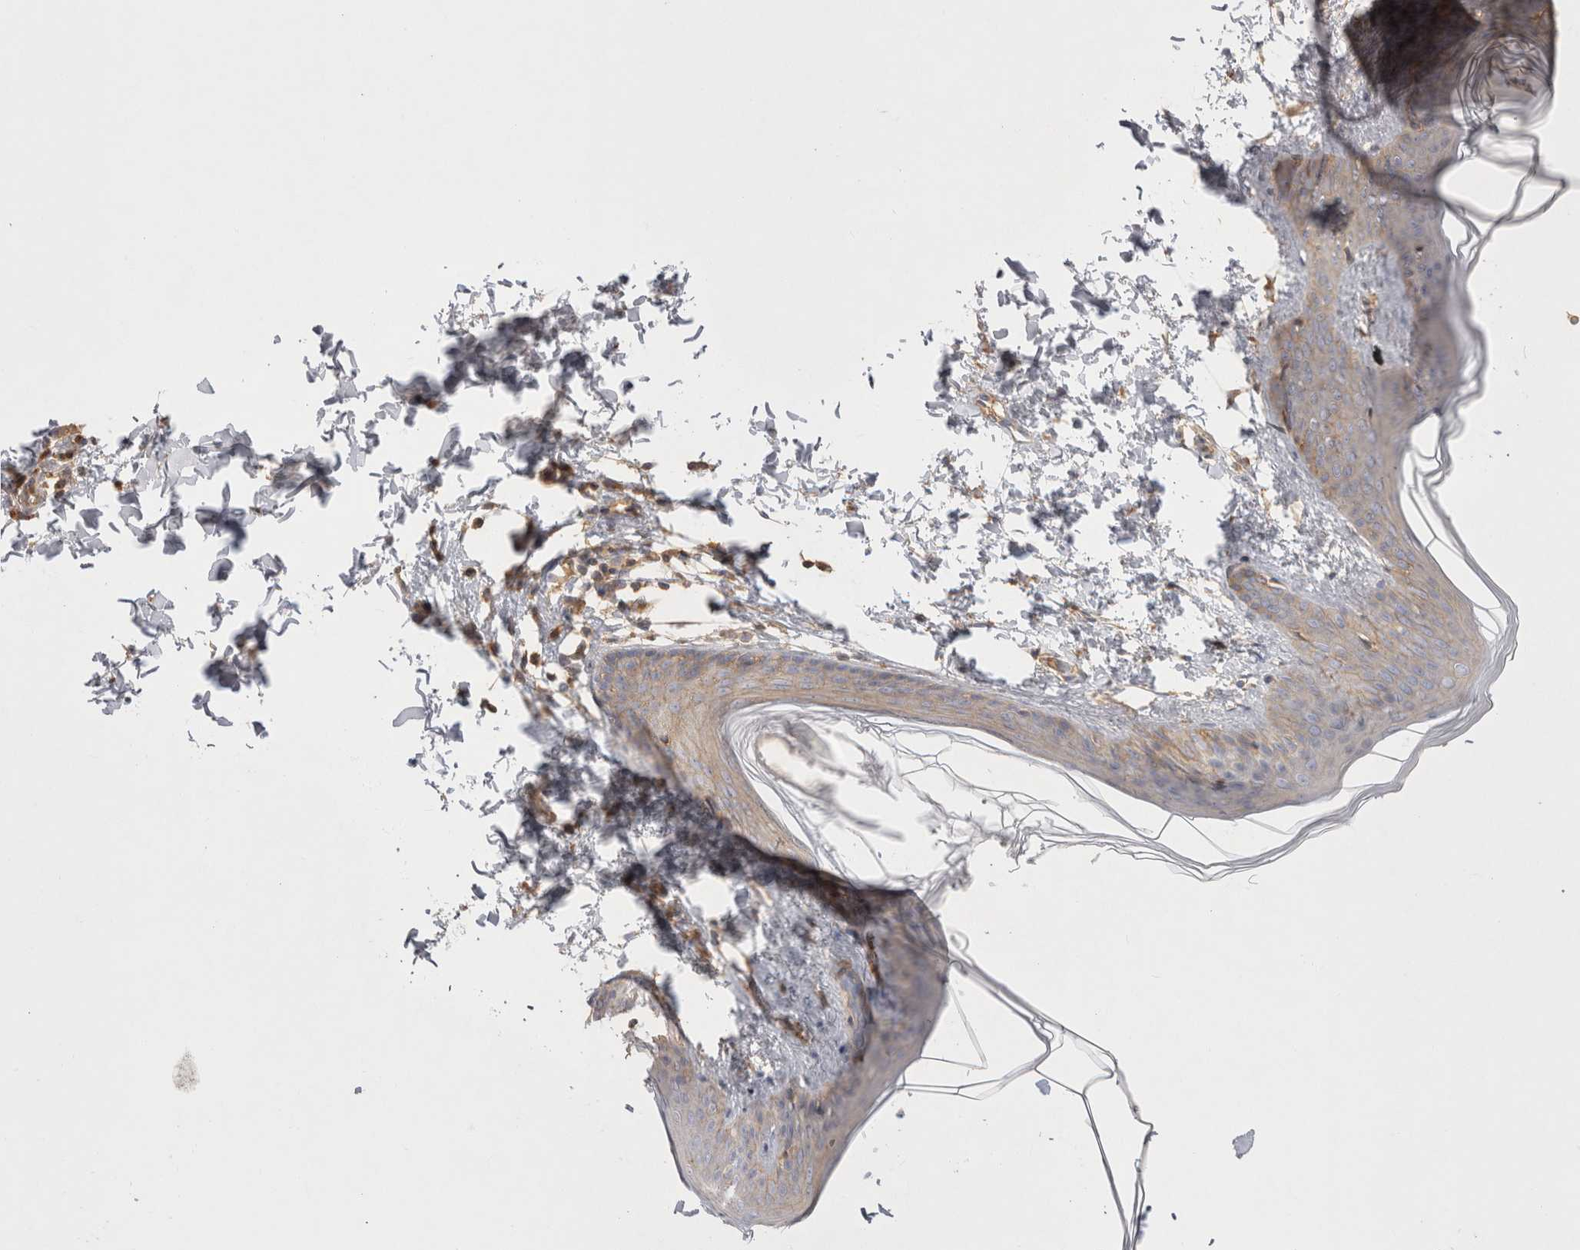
{"staining": {"intensity": "moderate", "quantity": ">75%", "location": "cytoplasmic/membranous"}, "tissue": "skin", "cell_type": "Fibroblasts", "image_type": "normal", "snomed": [{"axis": "morphology", "description": "Normal tissue, NOS"}, {"axis": "topography", "description": "Skin"}], "caption": "This histopathology image displays unremarkable skin stained with IHC to label a protein in brown. The cytoplasmic/membranous of fibroblasts show moderate positivity for the protein. Nuclei are counter-stained blue.", "gene": "CHMP6", "patient": {"sex": "female", "age": 17}}